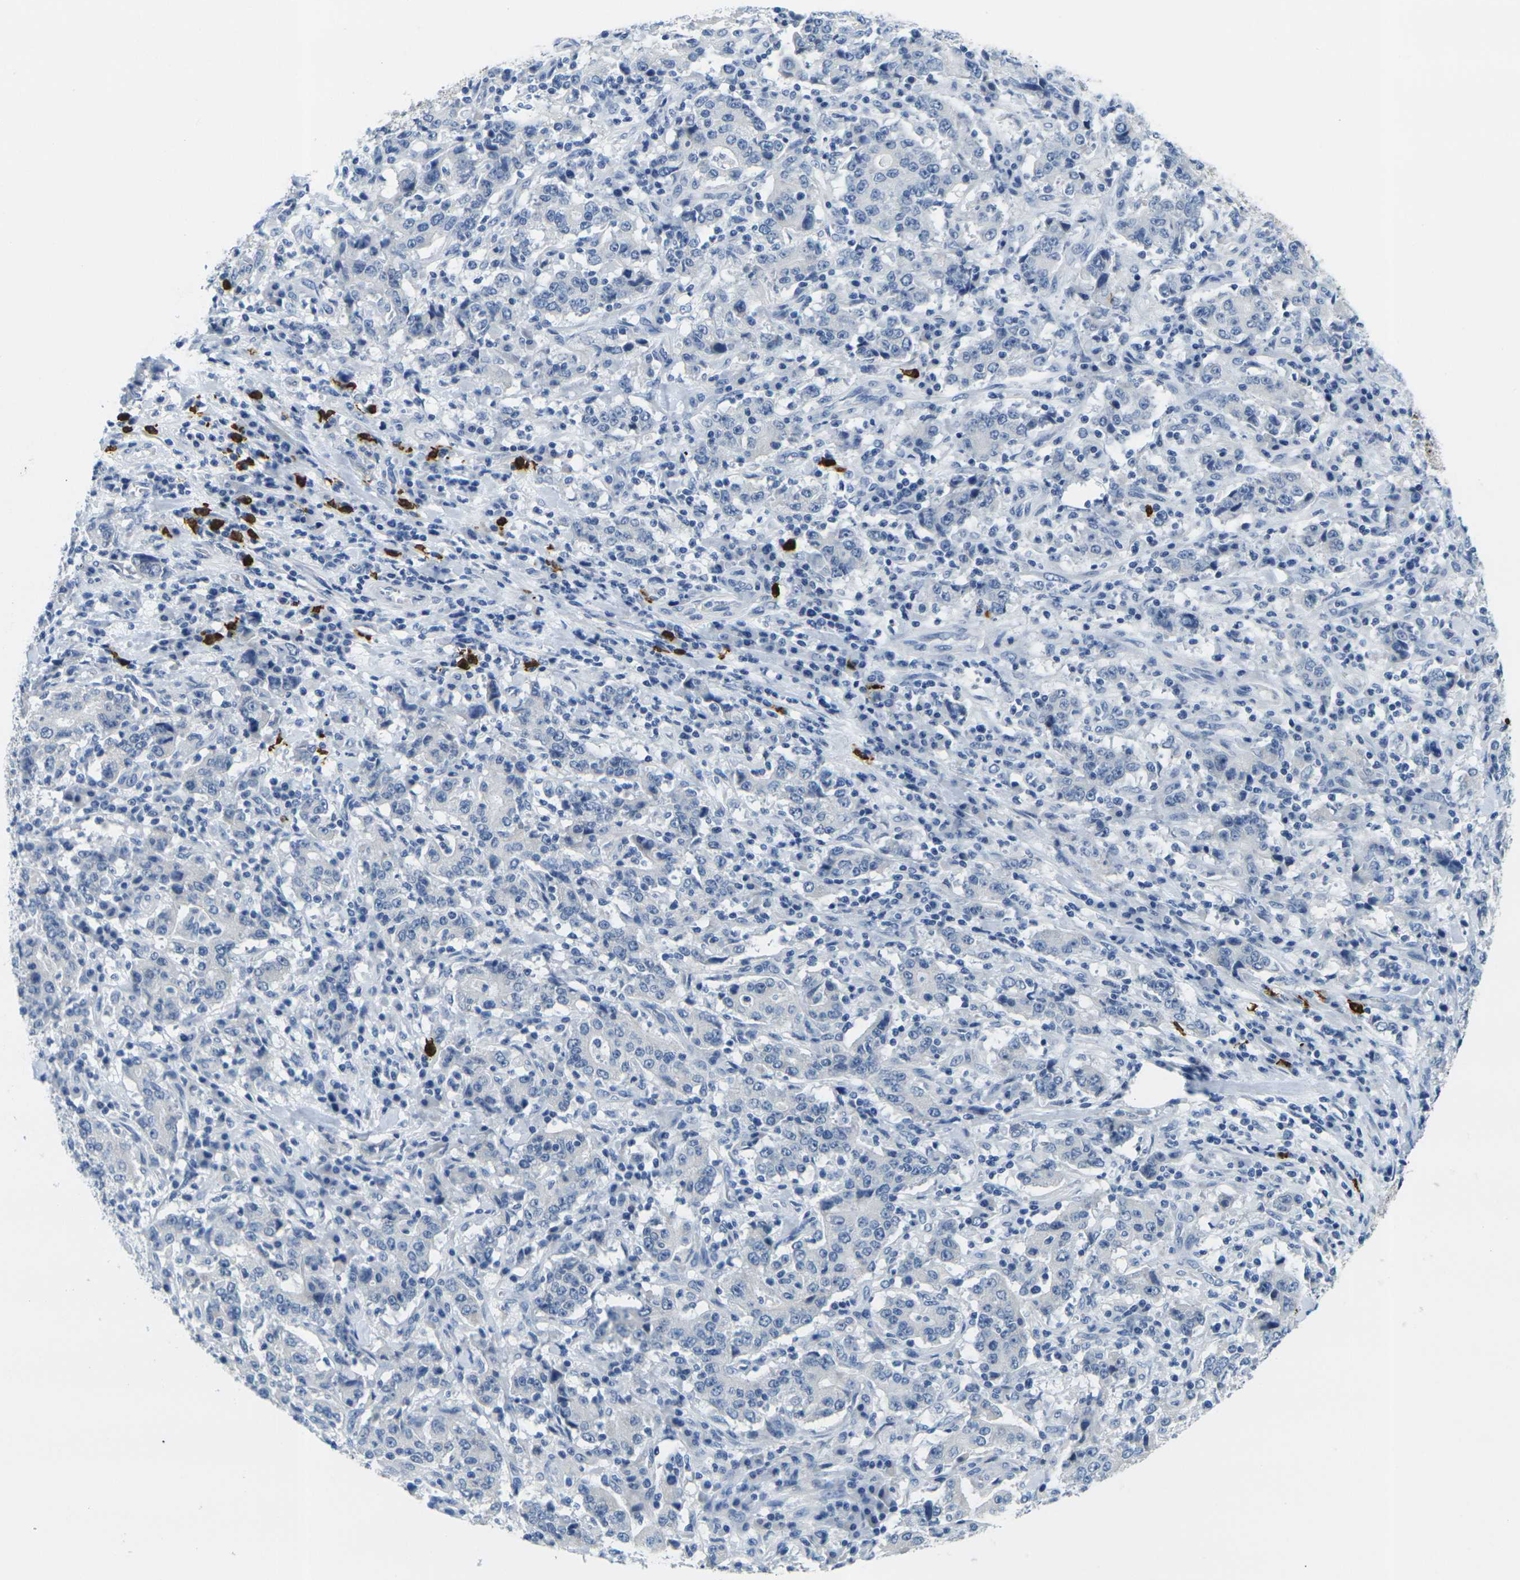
{"staining": {"intensity": "negative", "quantity": "none", "location": "none"}, "tissue": "stomach cancer", "cell_type": "Tumor cells", "image_type": "cancer", "snomed": [{"axis": "morphology", "description": "Normal tissue, NOS"}, {"axis": "morphology", "description": "Adenocarcinoma, NOS"}, {"axis": "topography", "description": "Stomach, upper"}, {"axis": "topography", "description": "Stomach"}], "caption": "IHC photomicrograph of neoplastic tissue: stomach cancer (adenocarcinoma) stained with DAB reveals no significant protein positivity in tumor cells.", "gene": "GPR15", "patient": {"sex": "male", "age": 59}}